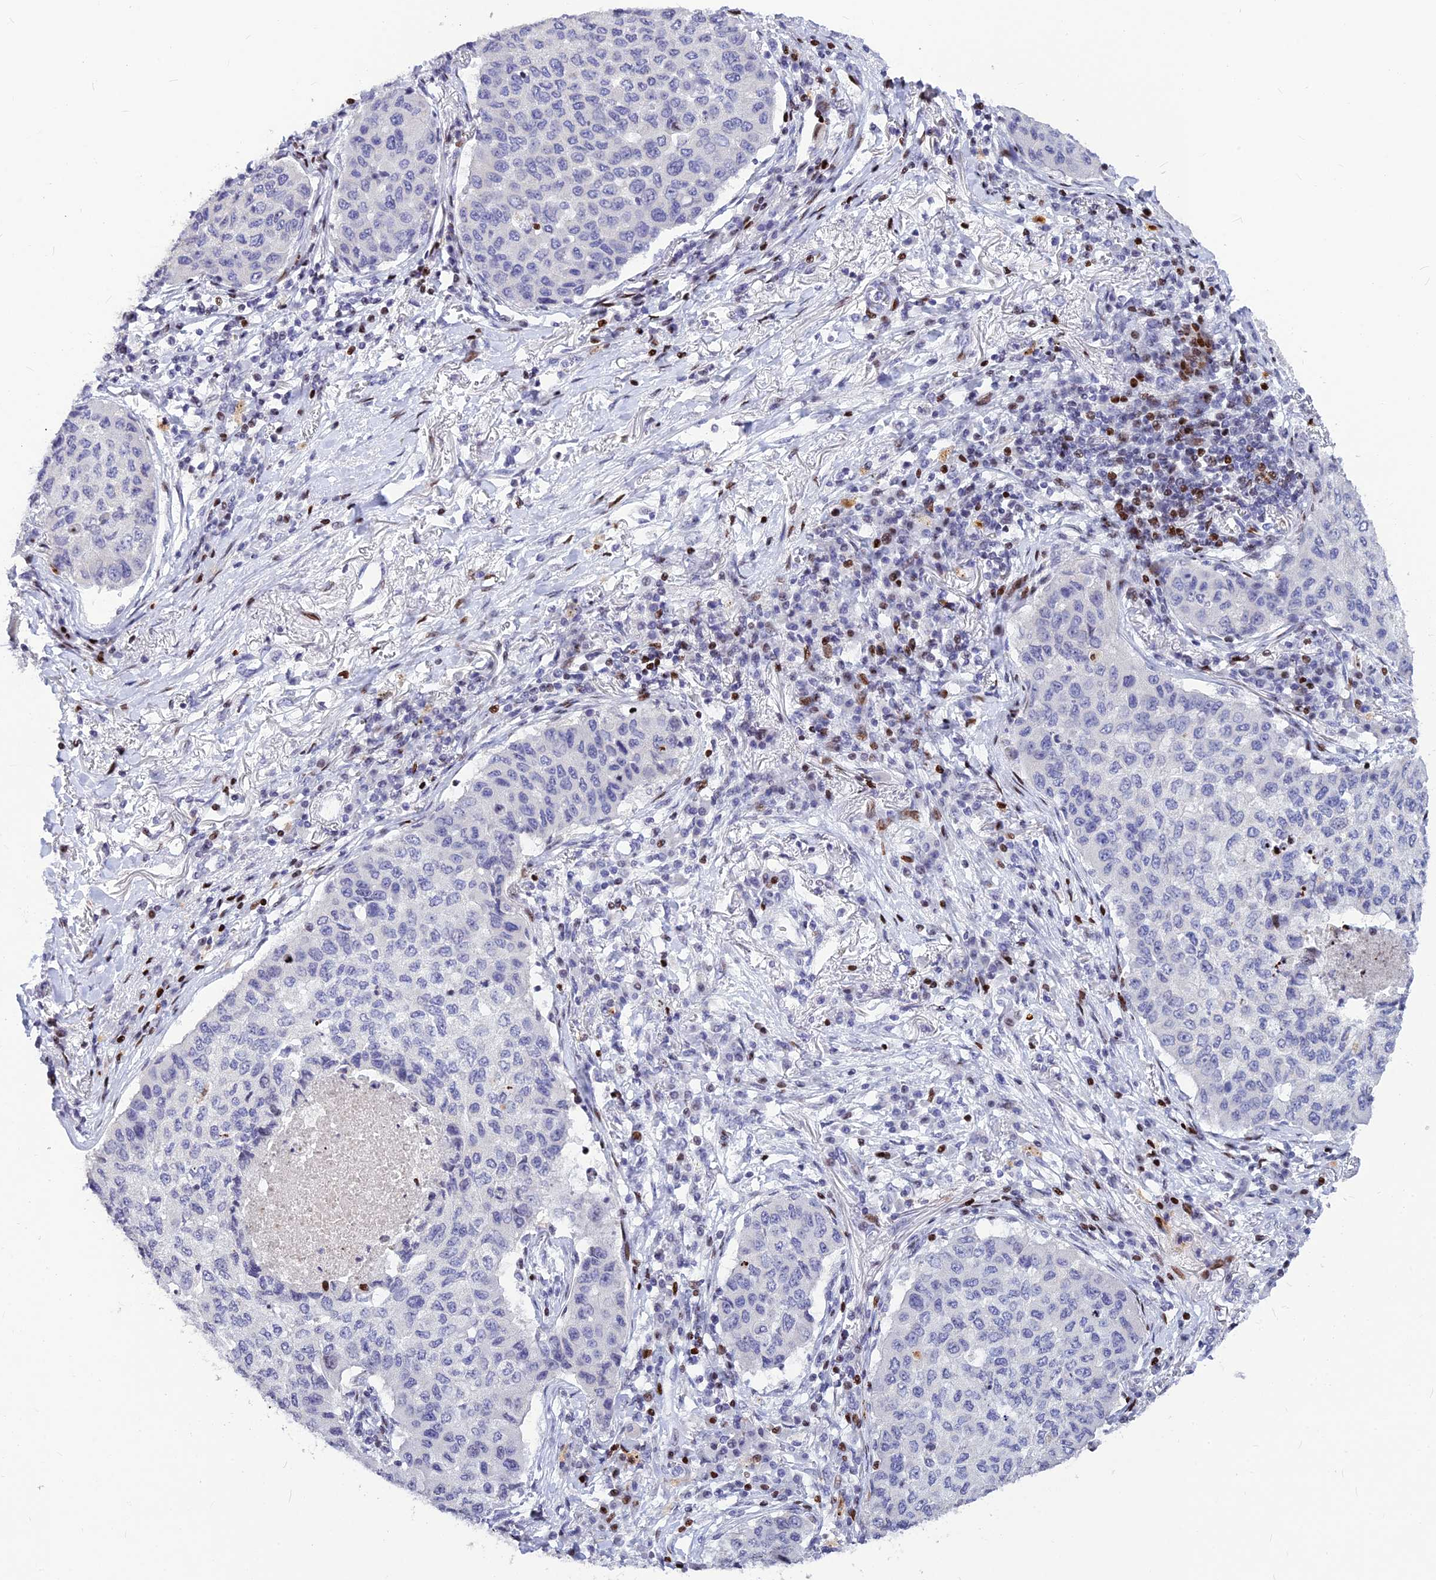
{"staining": {"intensity": "negative", "quantity": "none", "location": "none"}, "tissue": "lung cancer", "cell_type": "Tumor cells", "image_type": "cancer", "snomed": [{"axis": "morphology", "description": "Squamous cell carcinoma, NOS"}, {"axis": "topography", "description": "Lung"}], "caption": "High power microscopy micrograph of an IHC micrograph of lung cancer, revealing no significant positivity in tumor cells.", "gene": "PRPS1", "patient": {"sex": "male", "age": 74}}